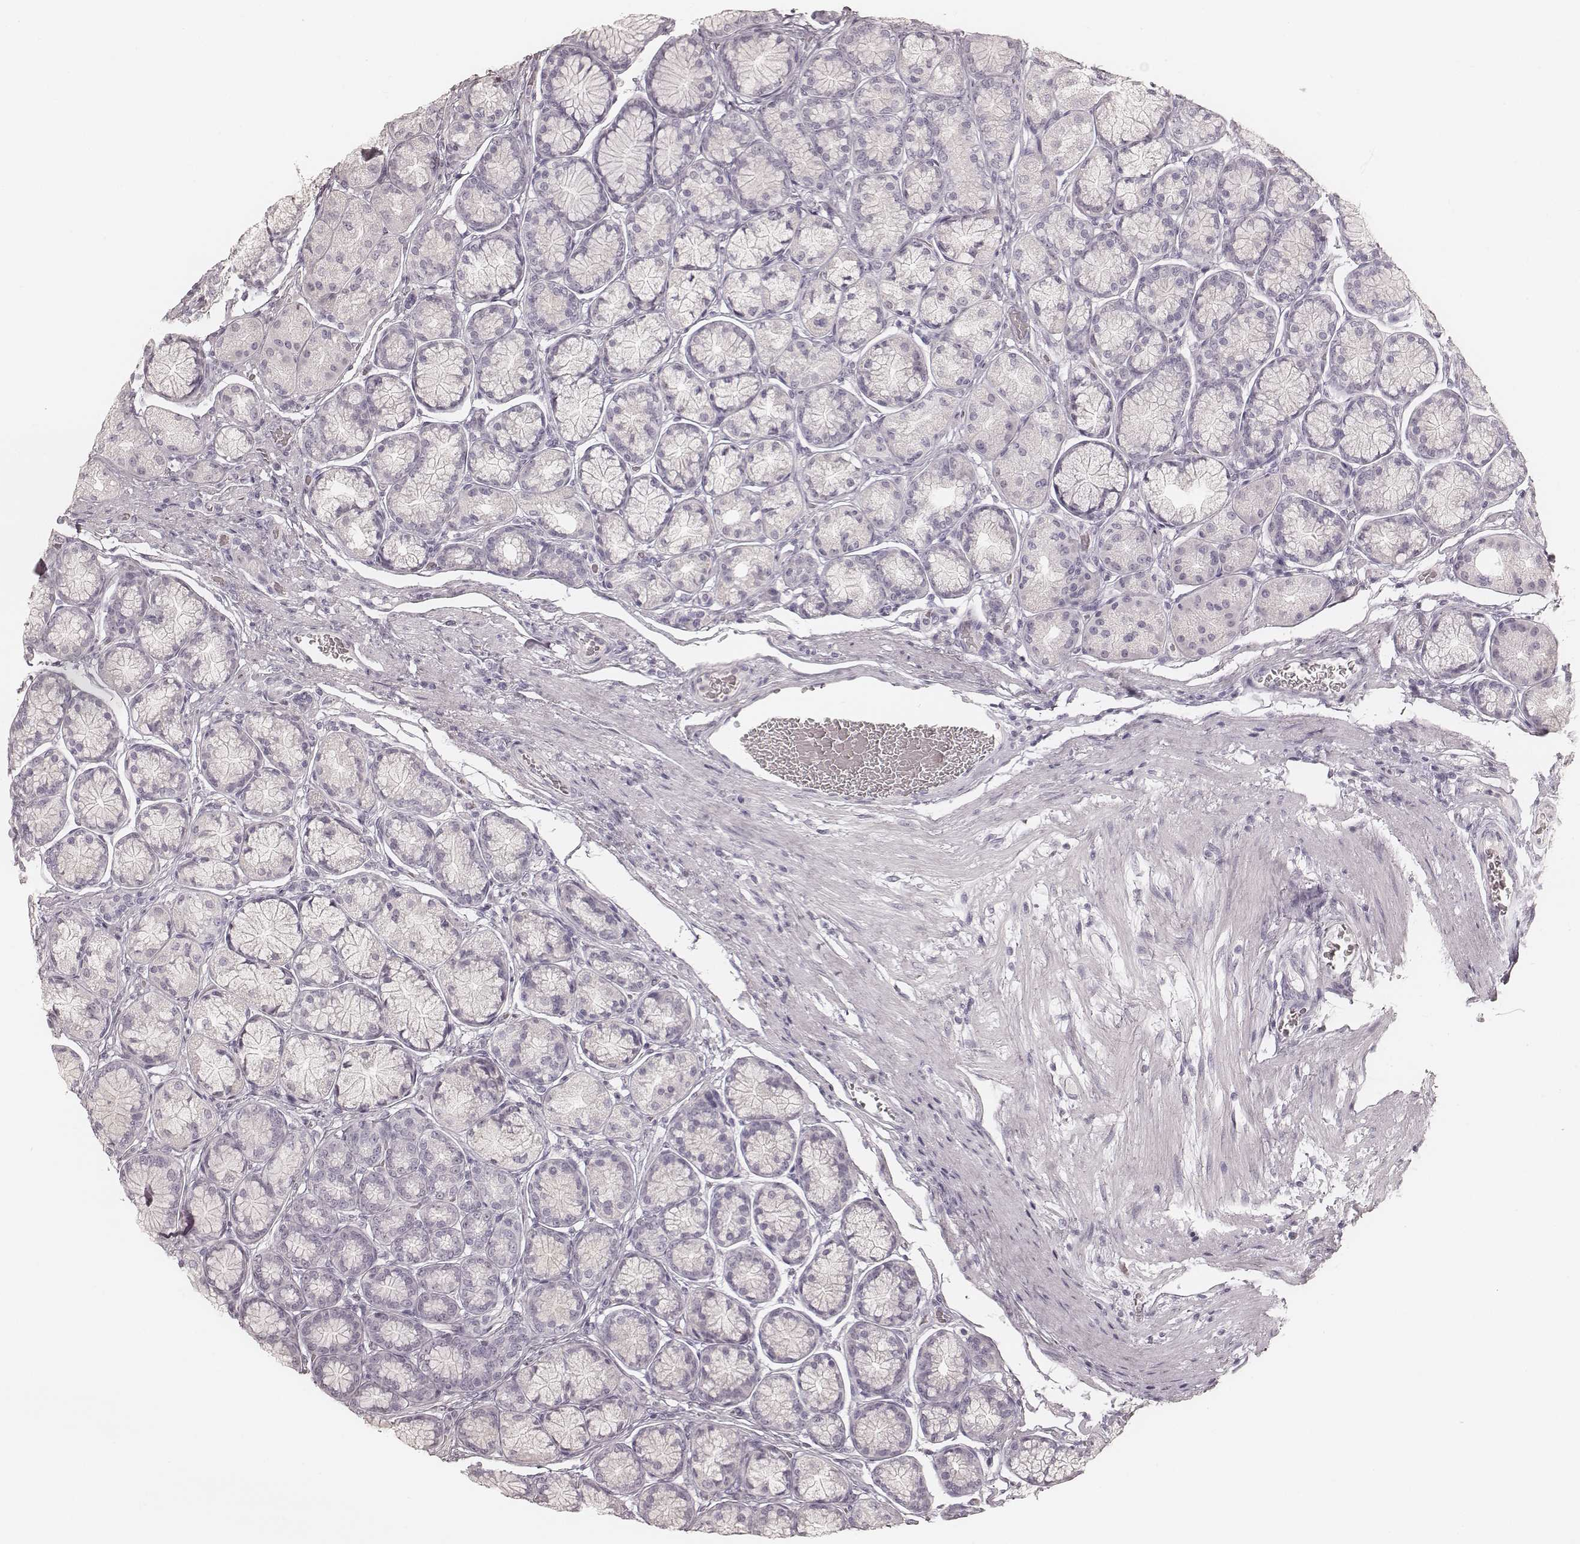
{"staining": {"intensity": "negative", "quantity": "none", "location": "none"}, "tissue": "stomach", "cell_type": "Glandular cells", "image_type": "normal", "snomed": [{"axis": "morphology", "description": "Normal tissue, NOS"}, {"axis": "morphology", "description": "Adenocarcinoma, NOS"}, {"axis": "morphology", "description": "Adenocarcinoma, High grade"}, {"axis": "topography", "description": "Stomach, upper"}, {"axis": "topography", "description": "Stomach"}], "caption": "A histopathology image of stomach stained for a protein demonstrates no brown staining in glandular cells. The staining was performed using DAB to visualize the protein expression in brown, while the nuclei were stained in blue with hematoxylin (Magnification: 20x).", "gene": "KRT26", "patient": {"sex": "female", "age": 65}}